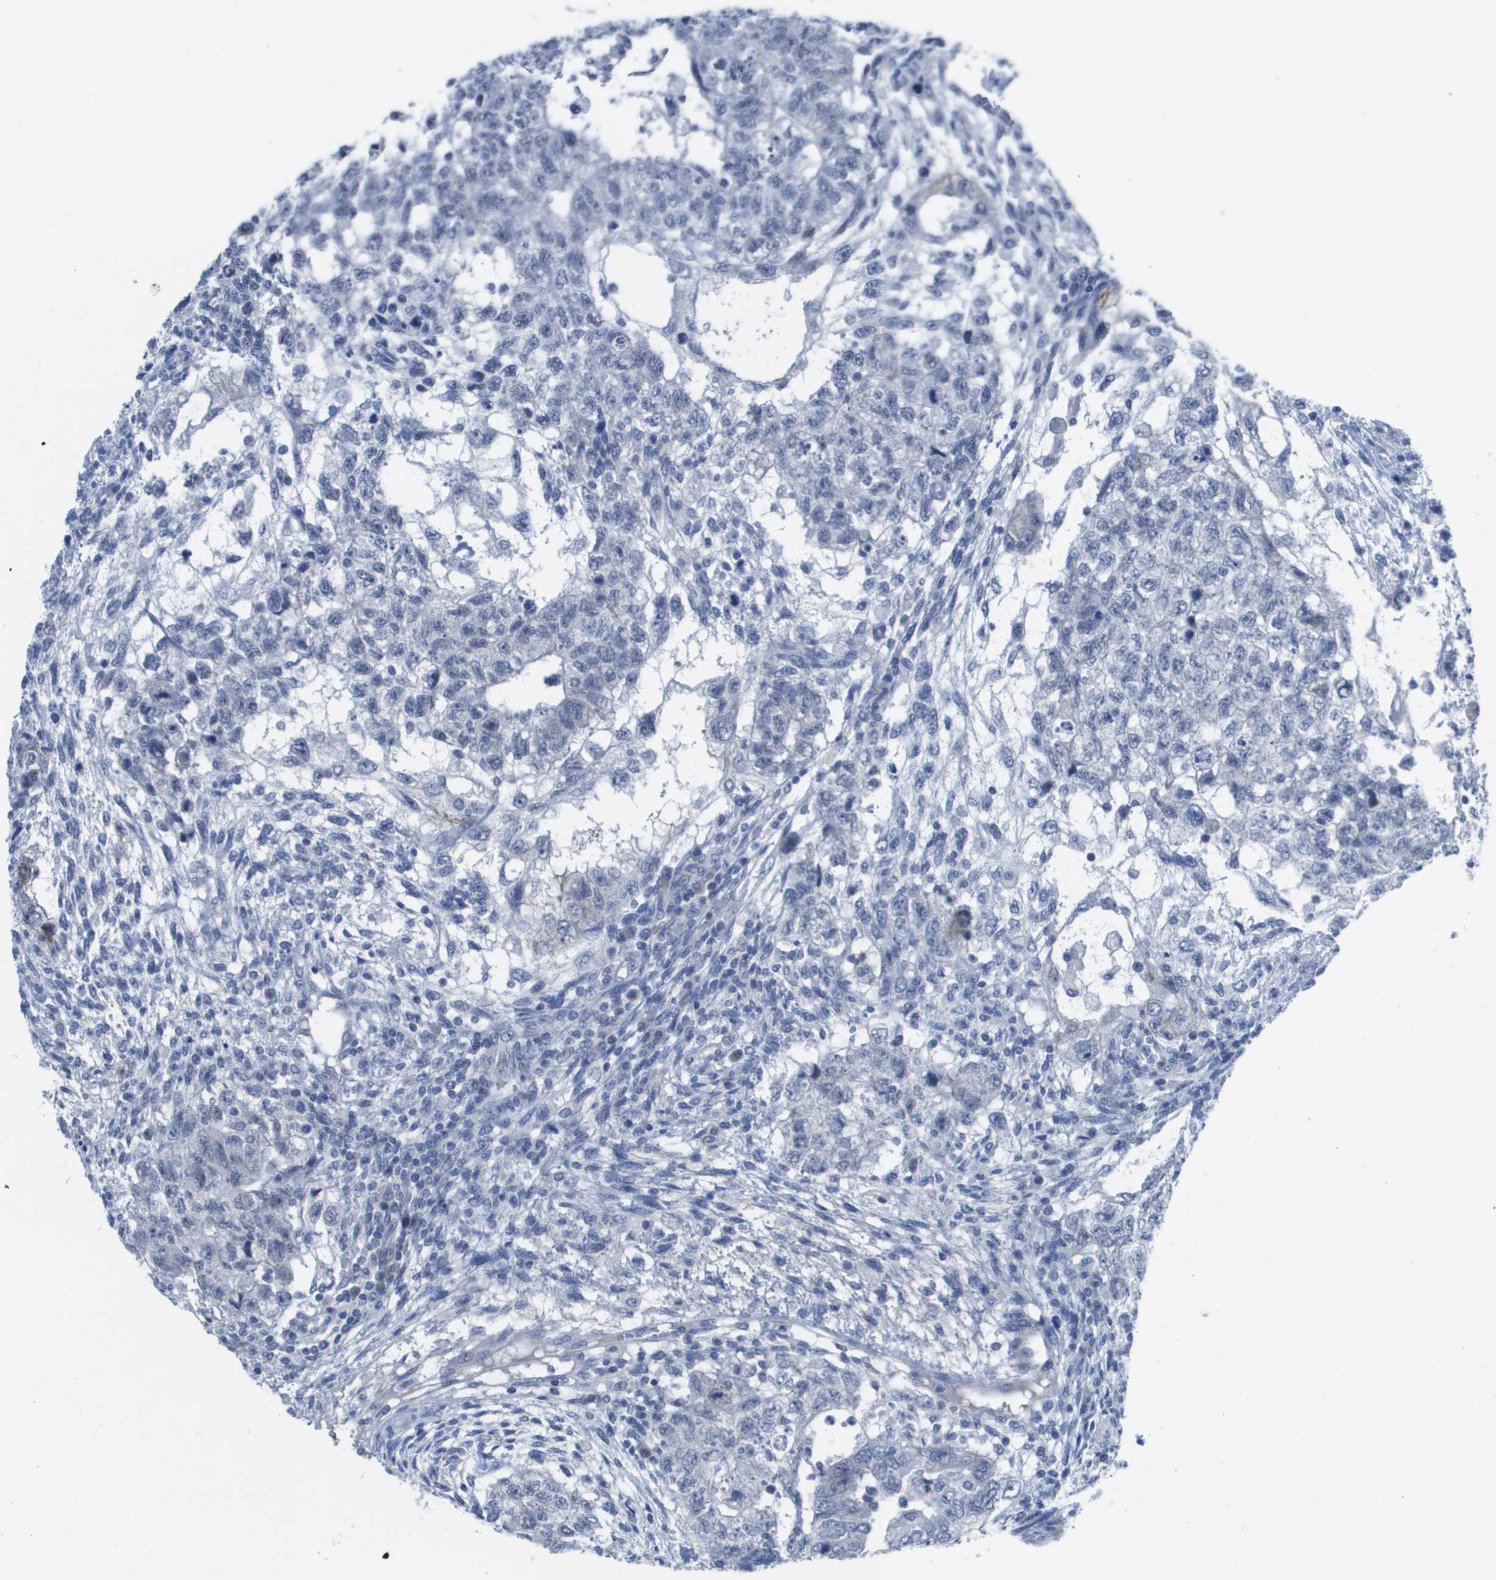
{"staining": {"intensity": "negative", "quantity": "none", "location": "none"}, "tissue": "testis cancer", "cell_type": "Tumor cells", "image_type": "cancer", "snomed": [{"axis": "morphology", "description": "Normal tissue, NOS"}, {"axis": "morphology", "description": "Carcinoma, Embryonal, NOS"}, {"axis": "topography", "description": "Testis"}], "caption": "A high-resolution image shows IHC staining of testis cancer, which demonstrates no significant staining in tumor cells. Brightfield microscopy of immunohistochemistry stained with DAB (3,3'-diaminobenzidine) (brown) and hematoxylin (blue), captured at high magnification.", "gene": "PDE4A", "patient": {"sex": "male", "age": 36}}